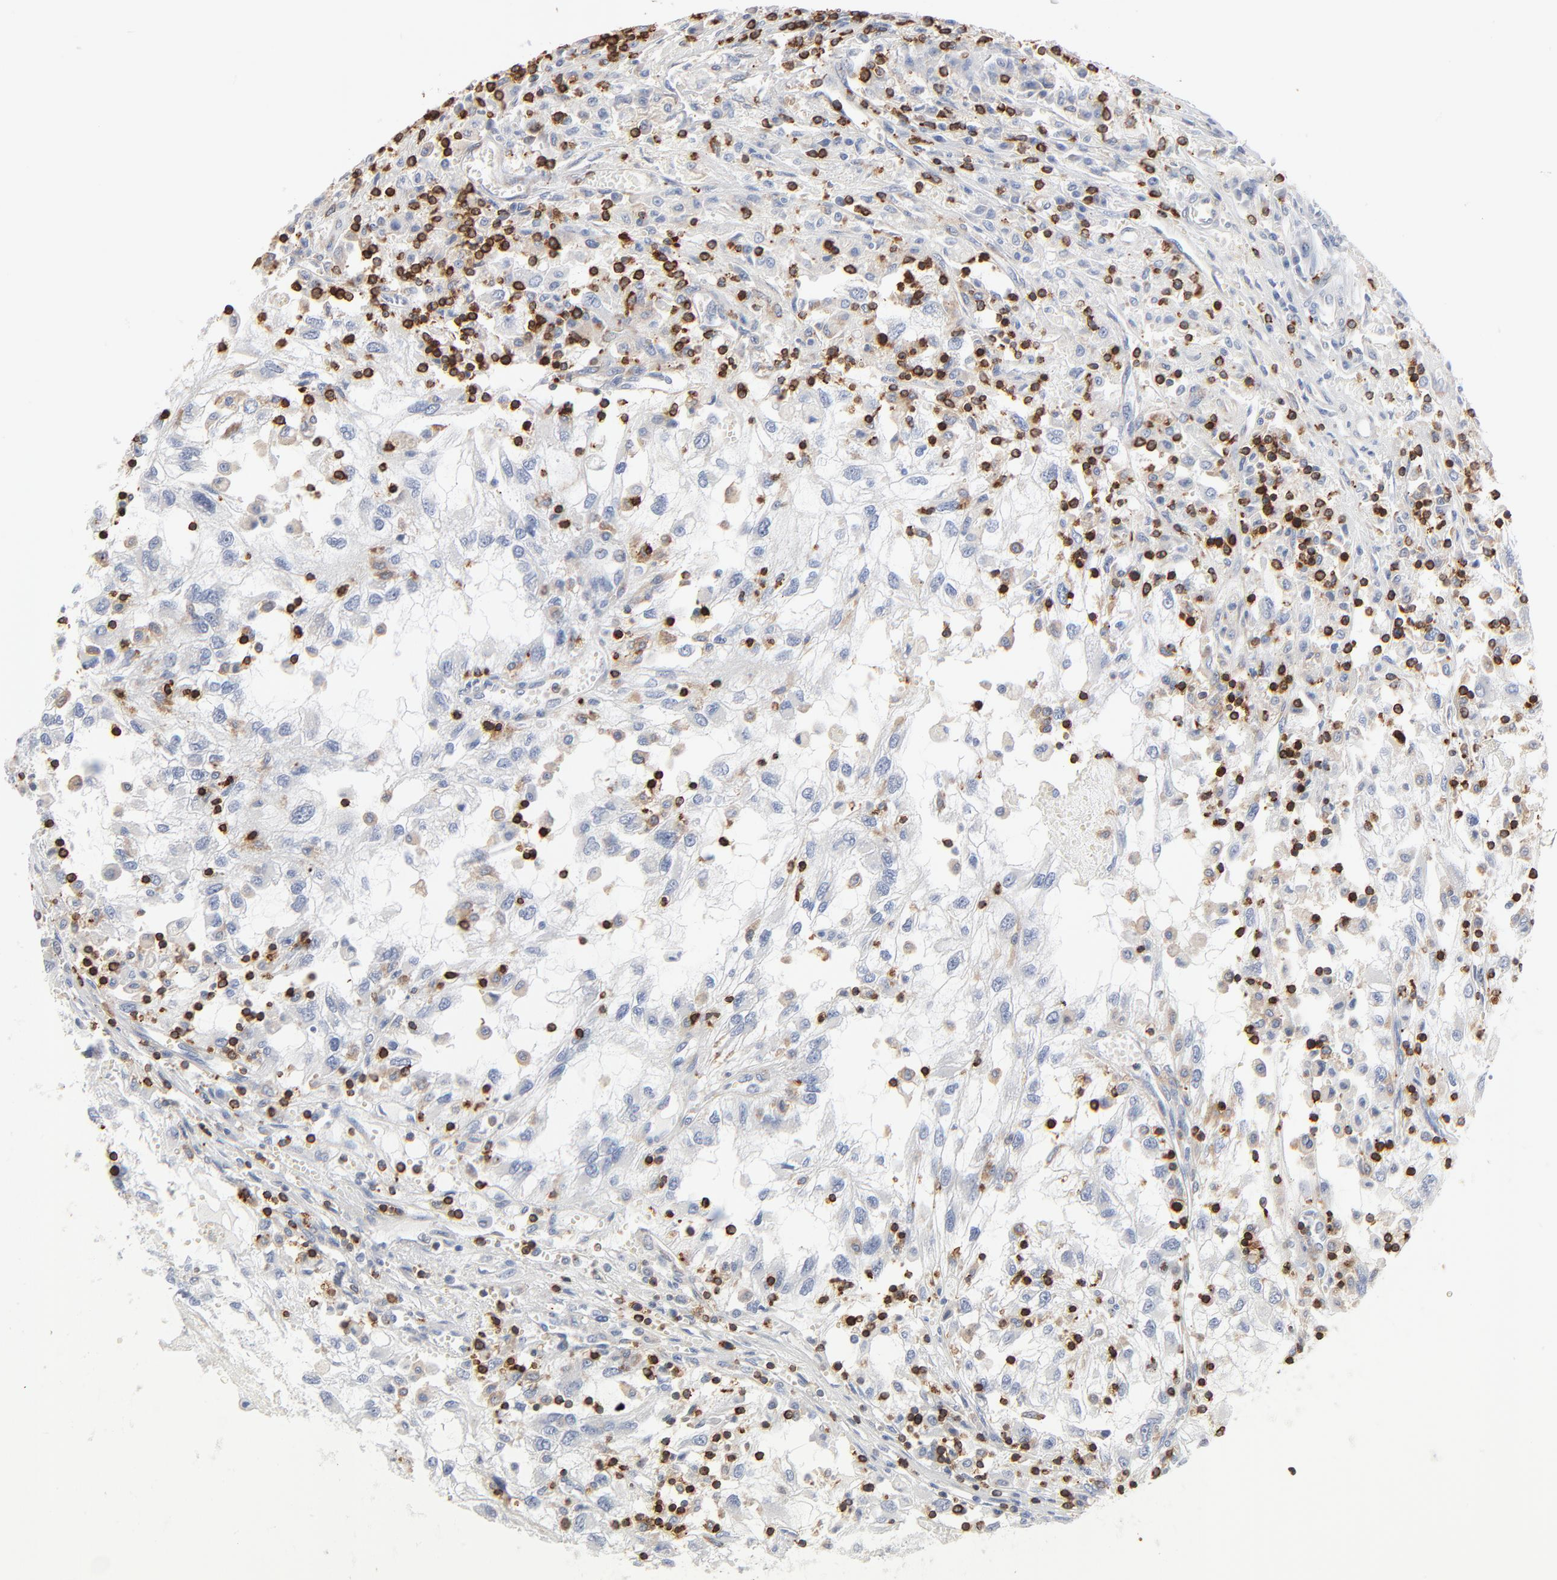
{"staining": {"intensity": "negative", "quantity": "none", "location": "none"}, "tissue": "renal cancer", "cell_type": "Tumor cells", "image_type": "cancer", "snomed": [{"axis": "morphology", "description": "Normal tissue, NOS"}, {"axis": "morphology", "description": "Adenocarcinoma, NOS"}, {"axis": "topography", "description": "Kidney"}], "caption": "High power microscopy image of an immunohistochemistry micrograph of renal cancer (adenocarcinoma), revealing no significant expression in tumor cells. (DAB (3,3'-diaminobenzidine) IHC with hematoxylin counter stain).", "gene": "SH3KBP1", "patient": {"sex": "male", "age": 71}}